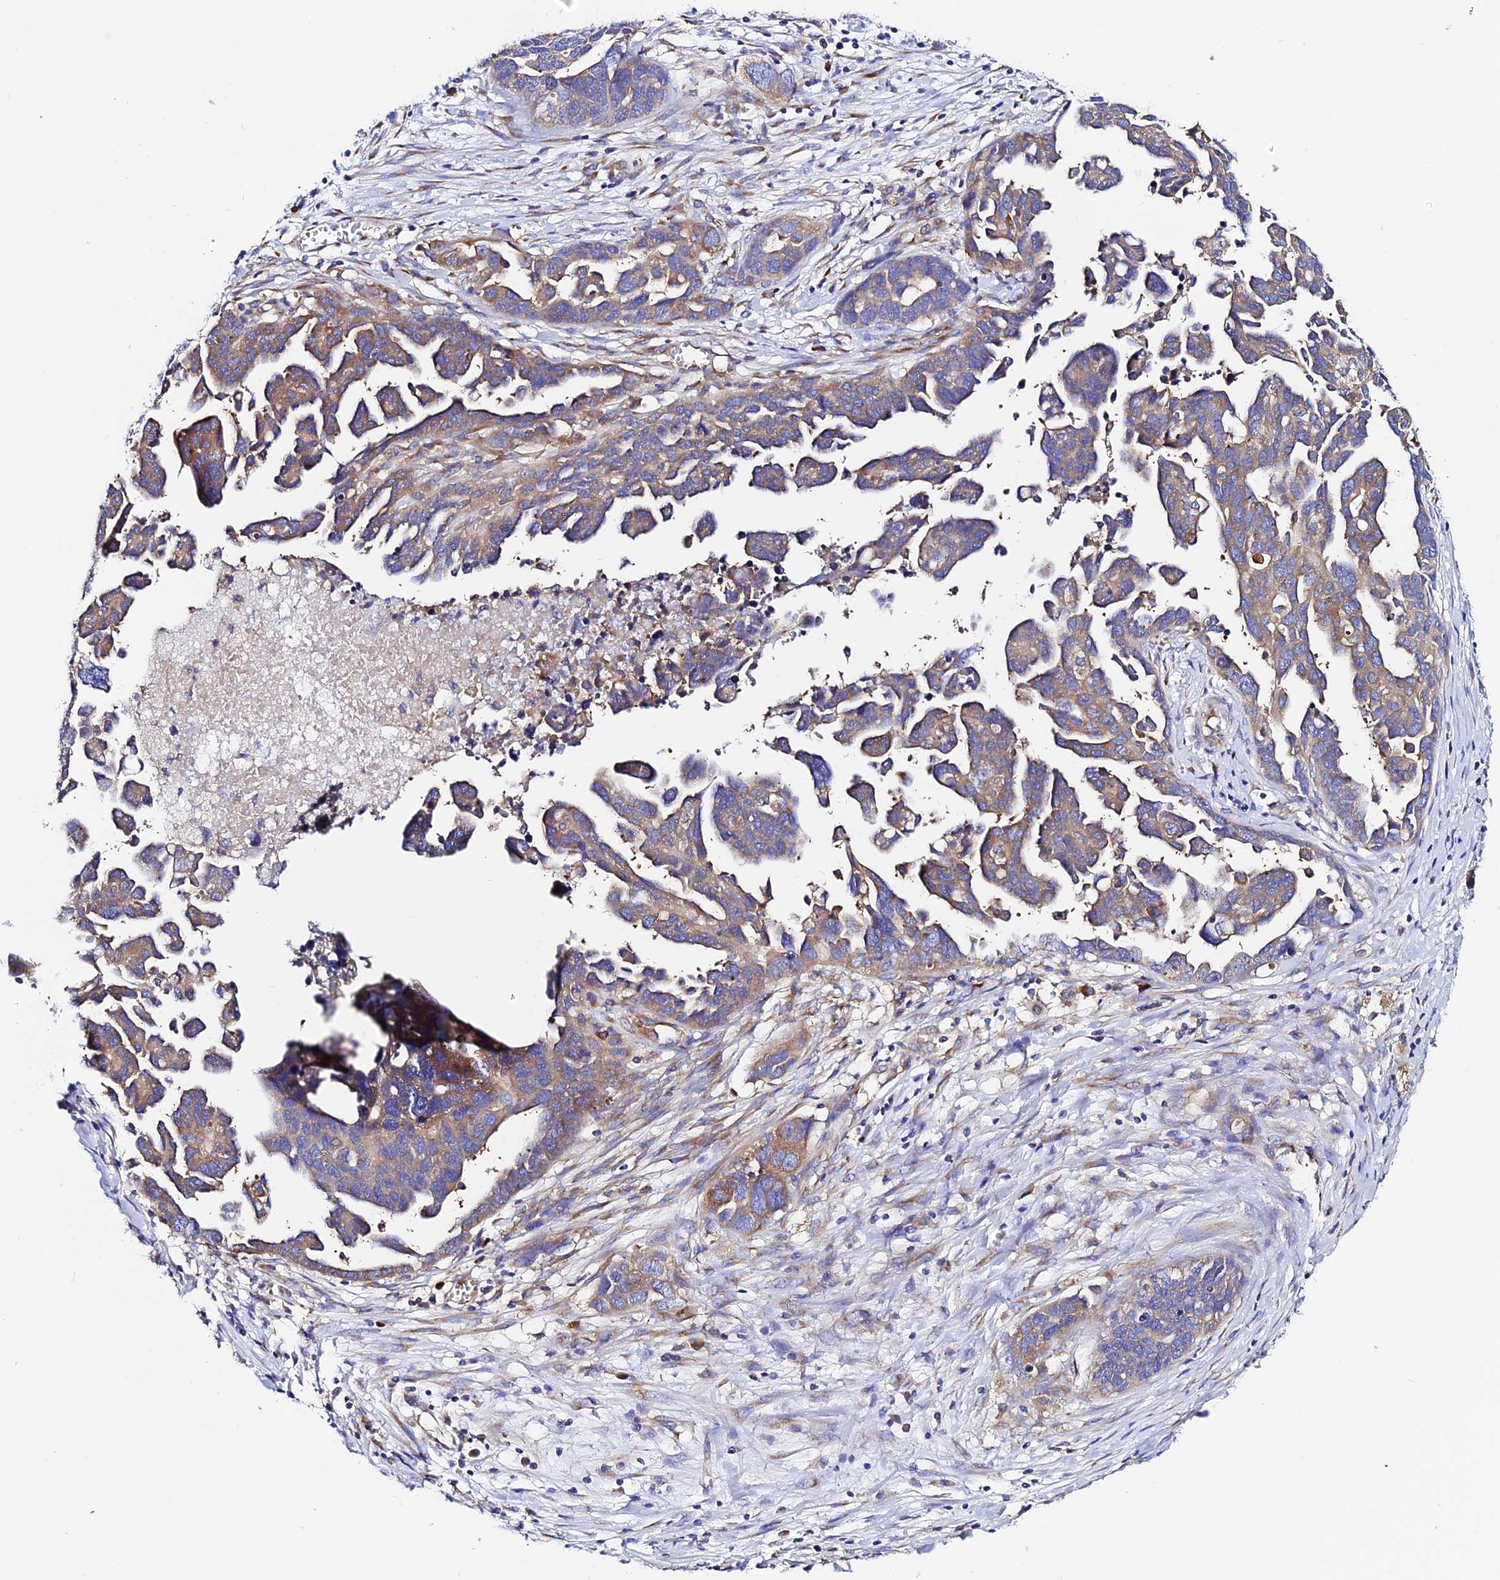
{"staining": {"intensity": "moderate", "quantity": ">75%", "location": "cytoplasmic/membranous"}, "tissue": "ovarian cancer", "cell_type": "Tumor cells", "image_type": "cancer", "snomed": [{"axis": "morphology", "description": "Cystadenocarcinoma, serous, NOS"}, {"axis": "topography", "description": "Ovary"}], "caption": "Immunohistochemical staining of human ovarian serous cystadenocarcinoma reveals medium levels of moderate cytoplasmic/membranous expression in about >75% of tumor cells. (Stains: DAB in brown, nuclei in blue, Microscopy: brightfield microscopy at high magnification).", "gene": "EEF1G", "patient": {"sex": "female", "age": 54}}